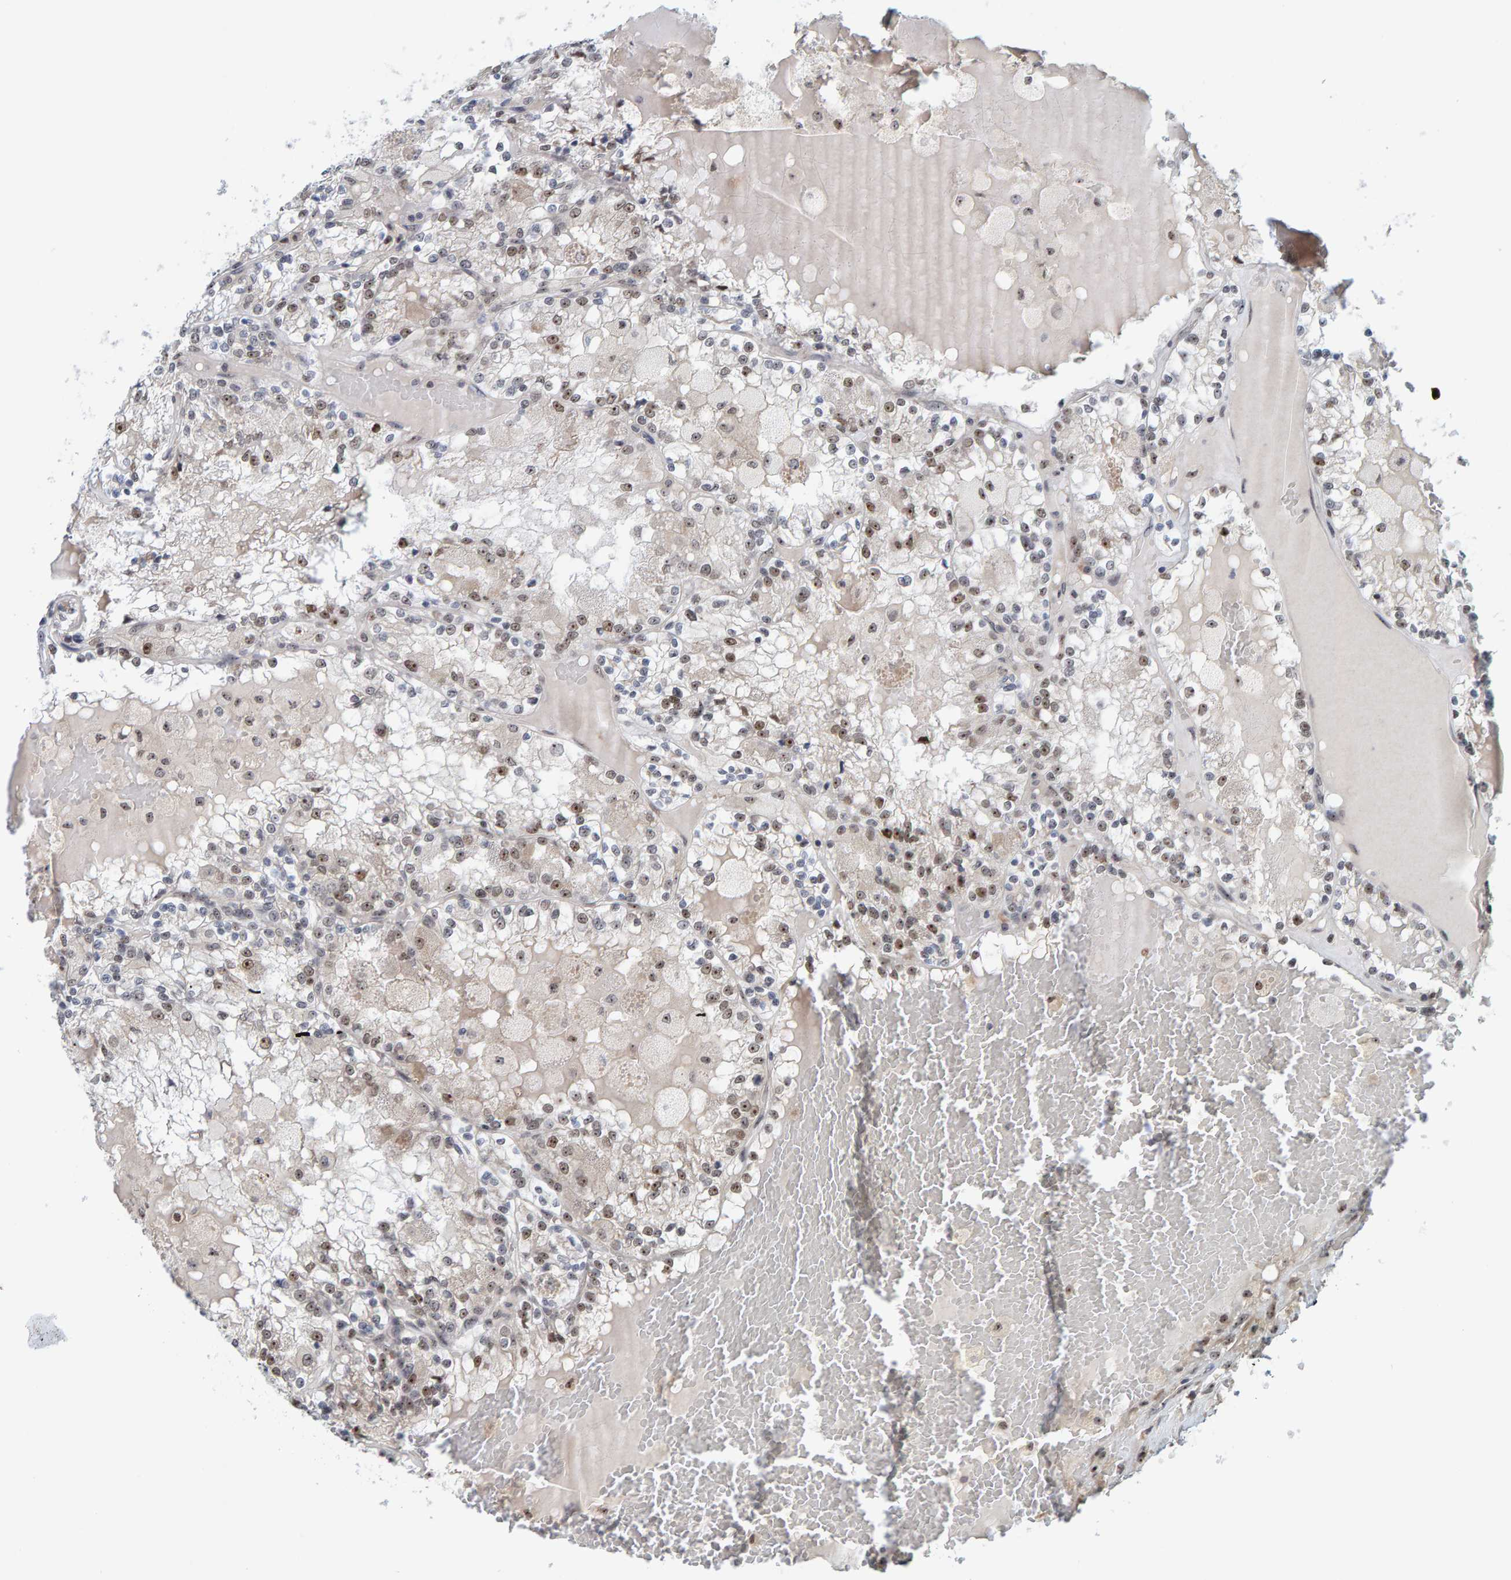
{"staining": {"intensity": "moderate", "quantity": "25%-75%", "location": "nuclear"}, "tissue": "renal cancer", "cell_type": "Tumor cells", "image_type": "cancer", "snomed": [{"axis": "morphology", "description": "Adenocarcinoma, NOS"}, {"axis": "topography", "description": "Kidney"}], "caption": "An immunohistochemistry histopathology image of neoplastic tissue is shown. Protein staining in brown highlights moderate nuclear positivity in renal adenocarcinoma within tumor cells.", "gene": "POLR1E", "patient": {"sex": "female", "age": 56}}